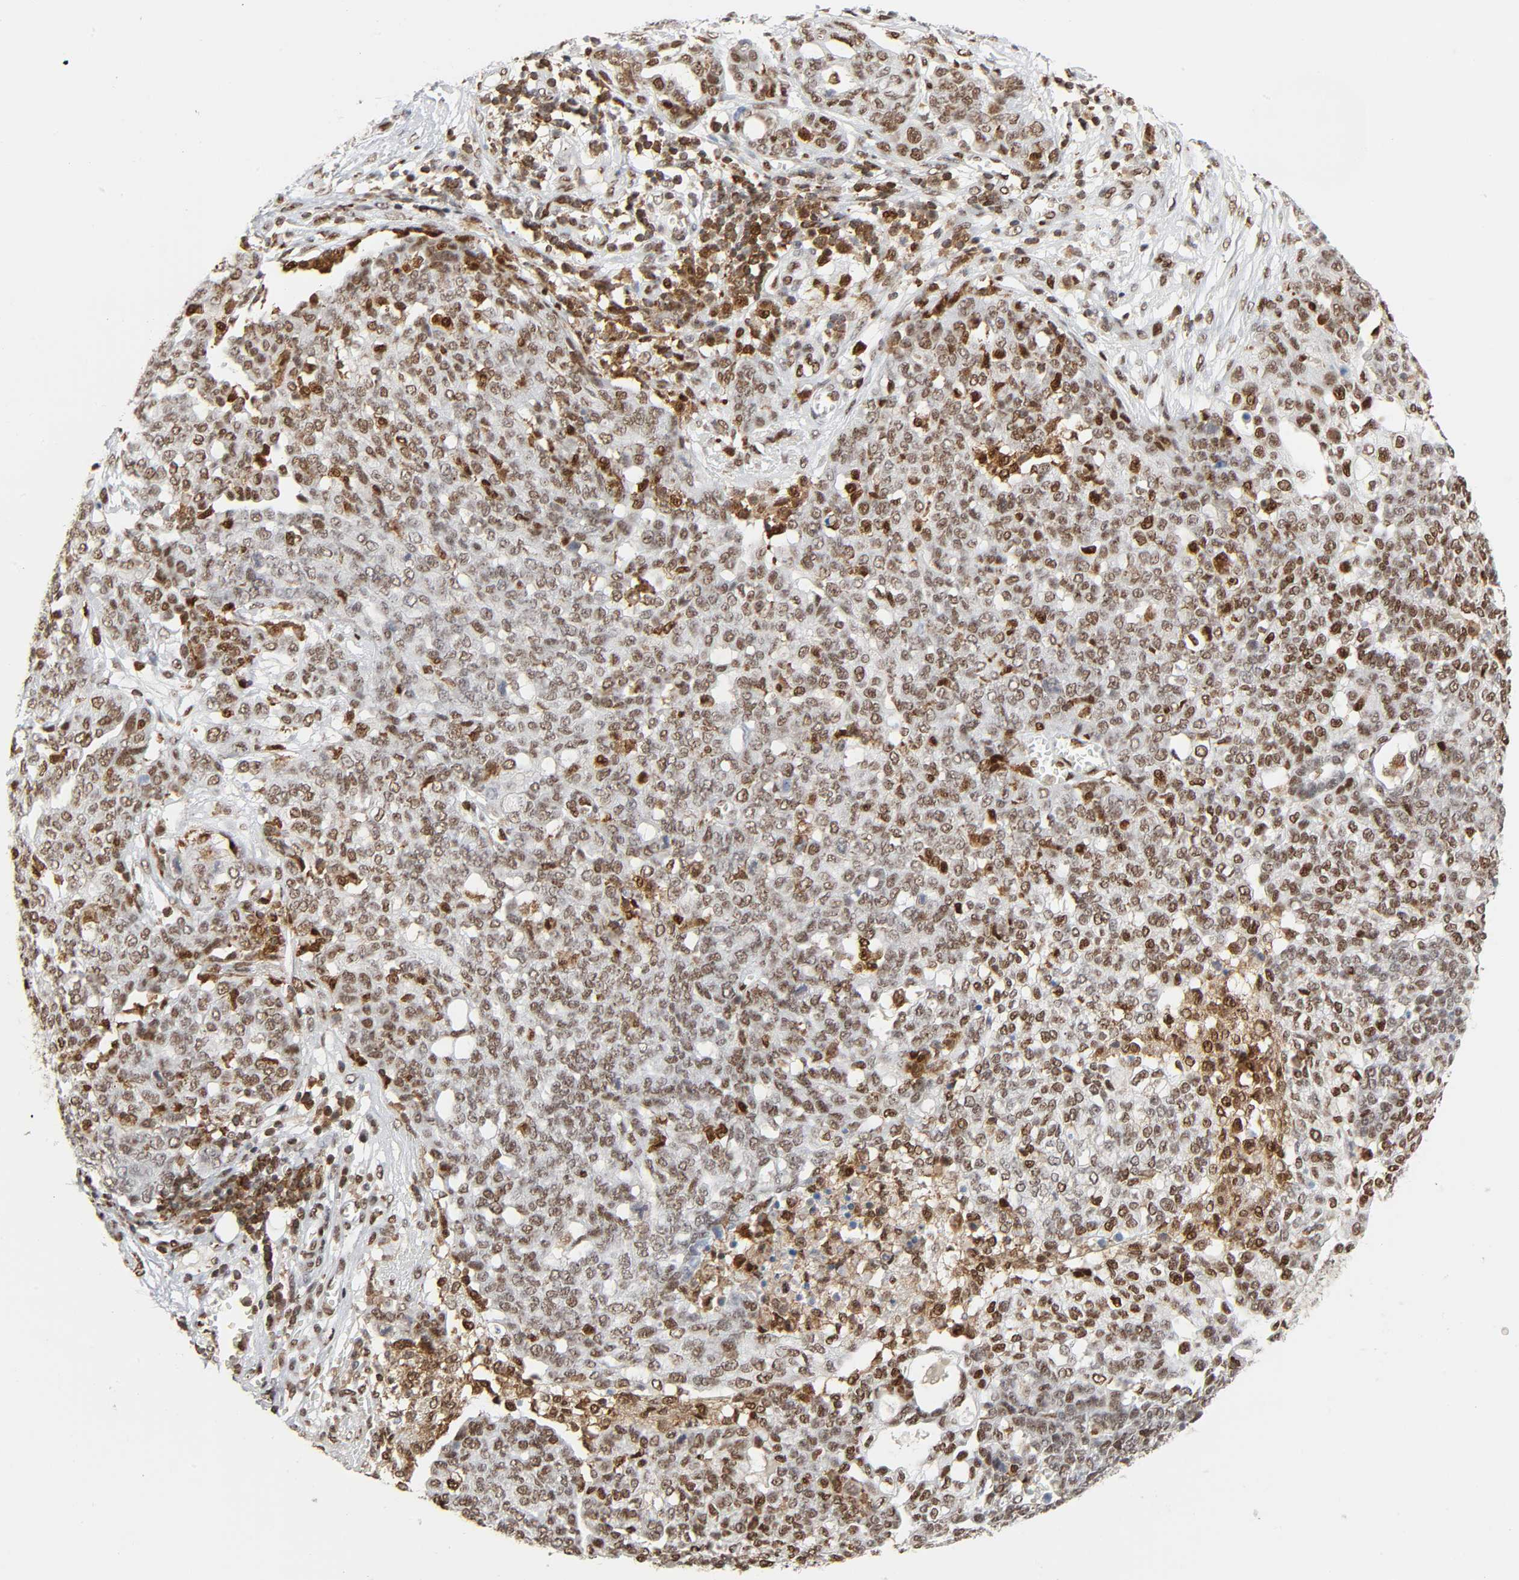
{"staining": {"intensity": "moderate", "quantity": ">75%", "location": "nuclear"}, "tissue": "ovarian cancer", "cell_type": "Tumor cells", "image_type": "cancer", "snomed": [{"axis": "morphology", "description": "Cystadenocarcinoma, serous, NOS"}, {"axis": "topography", "description": "Soft tissue"}, {"axis": "topography", "description": "Ovary"}], "caption": "High-magnification brightfield microscopy of serous cystadenocarcinoma (ovarian) stained with DAB (3,3'-diaminobenzidine) (brown) and counterstained with hematoxylin (blue). tumor cells exhibit moderate nuclear positivity is seen in about>75% of cells.", "gene": "WAS", "patient": {"sex": "female", "age": 57}}